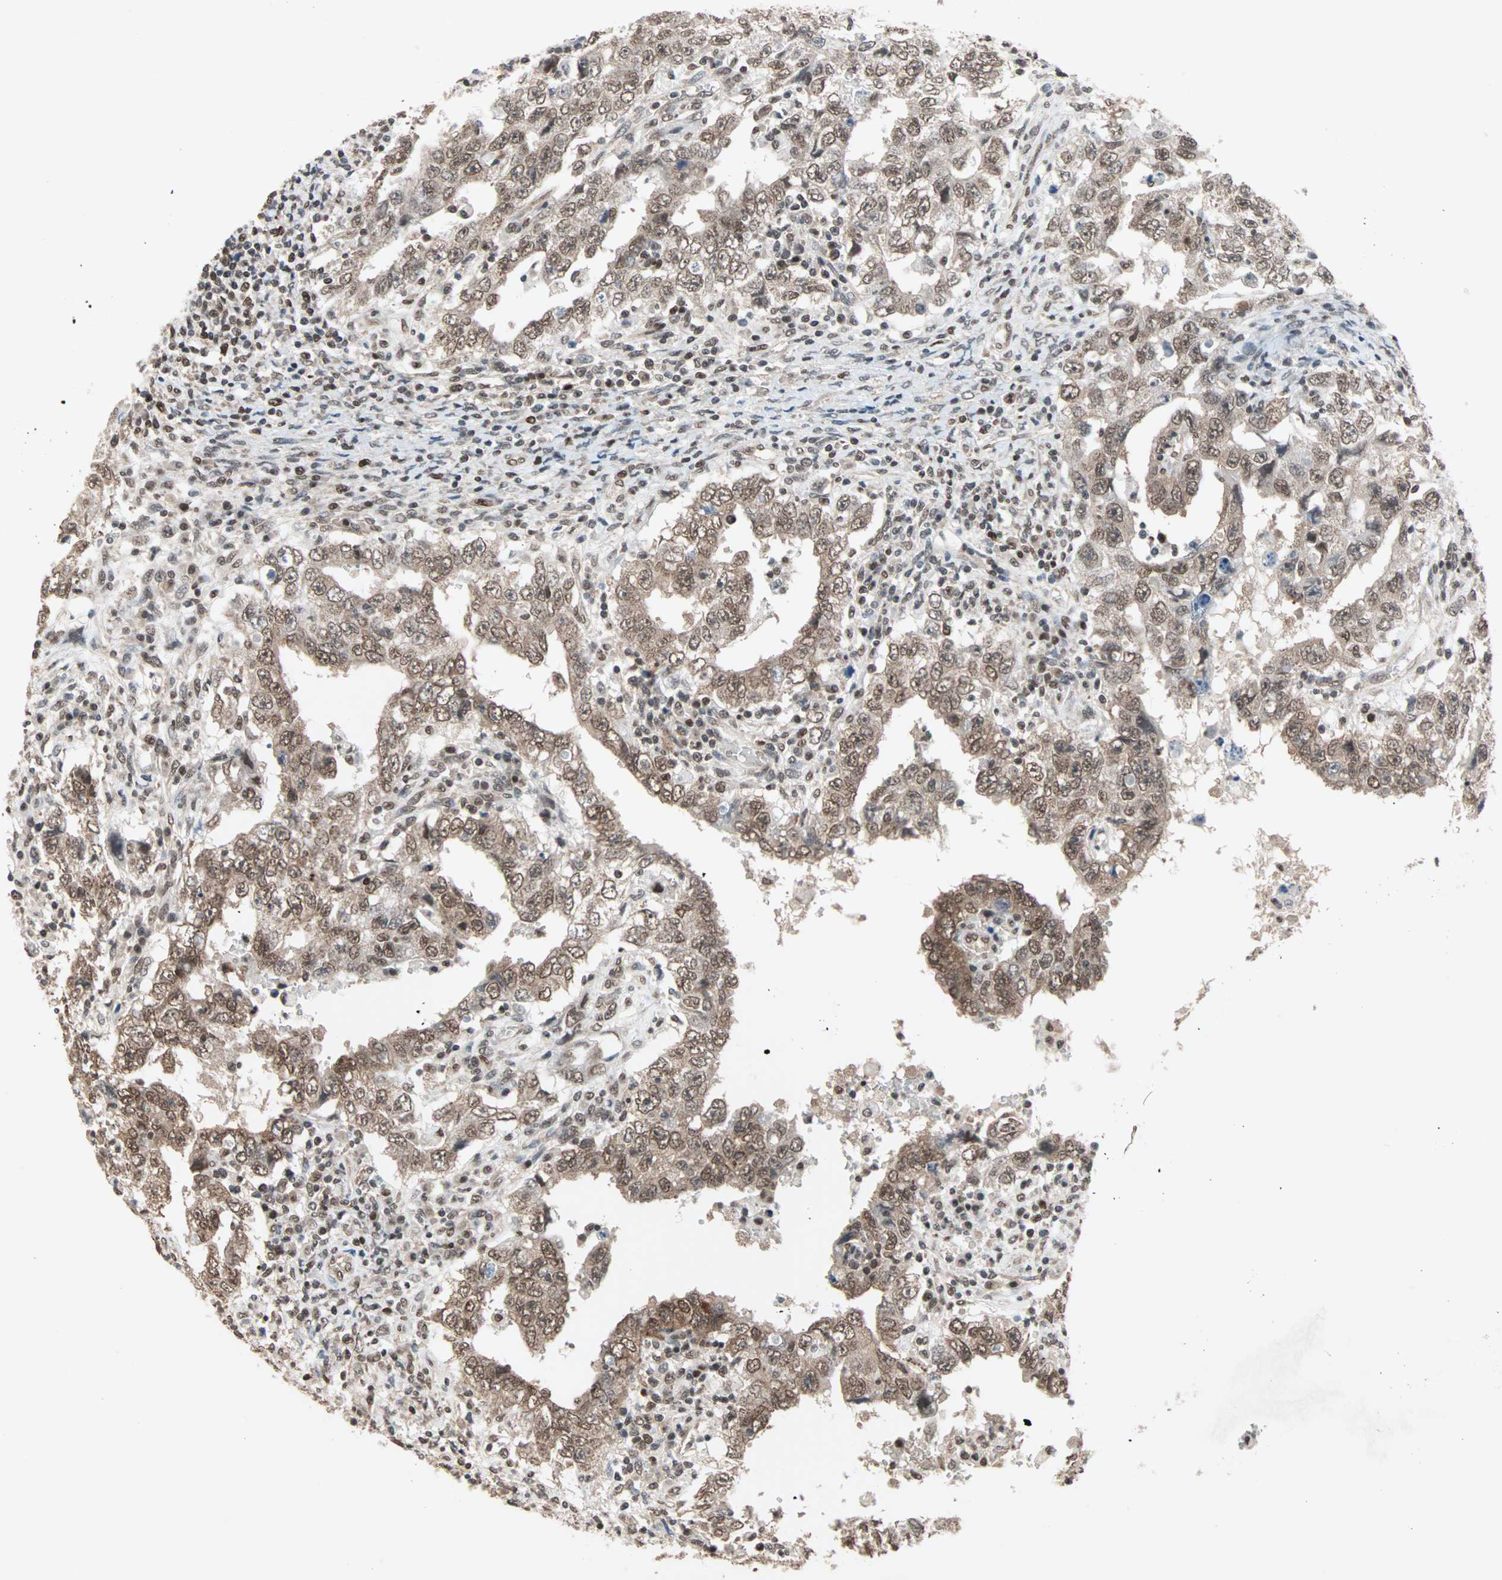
{"staining": {"intensity": "moderate", "quantity": ">75%", "location": "nuclear"}, "tissue": "testis cancer", "cell_type": "Tumor cells", "image_type": "cancer", "snomed": [{"axis": "morphology", "description": "Carcinoma, Embryonal, NOS"}, {"axis": "topography", "description": "Testis"}], "caption": "Immunohistochemical staining of testis embryonal carcinoma exhibits medium levels of moderate nuclear positivity in about >75% of tumor cells.", "gene": "DAZAP1", "patient": {"sex": "male", "age": 26}}